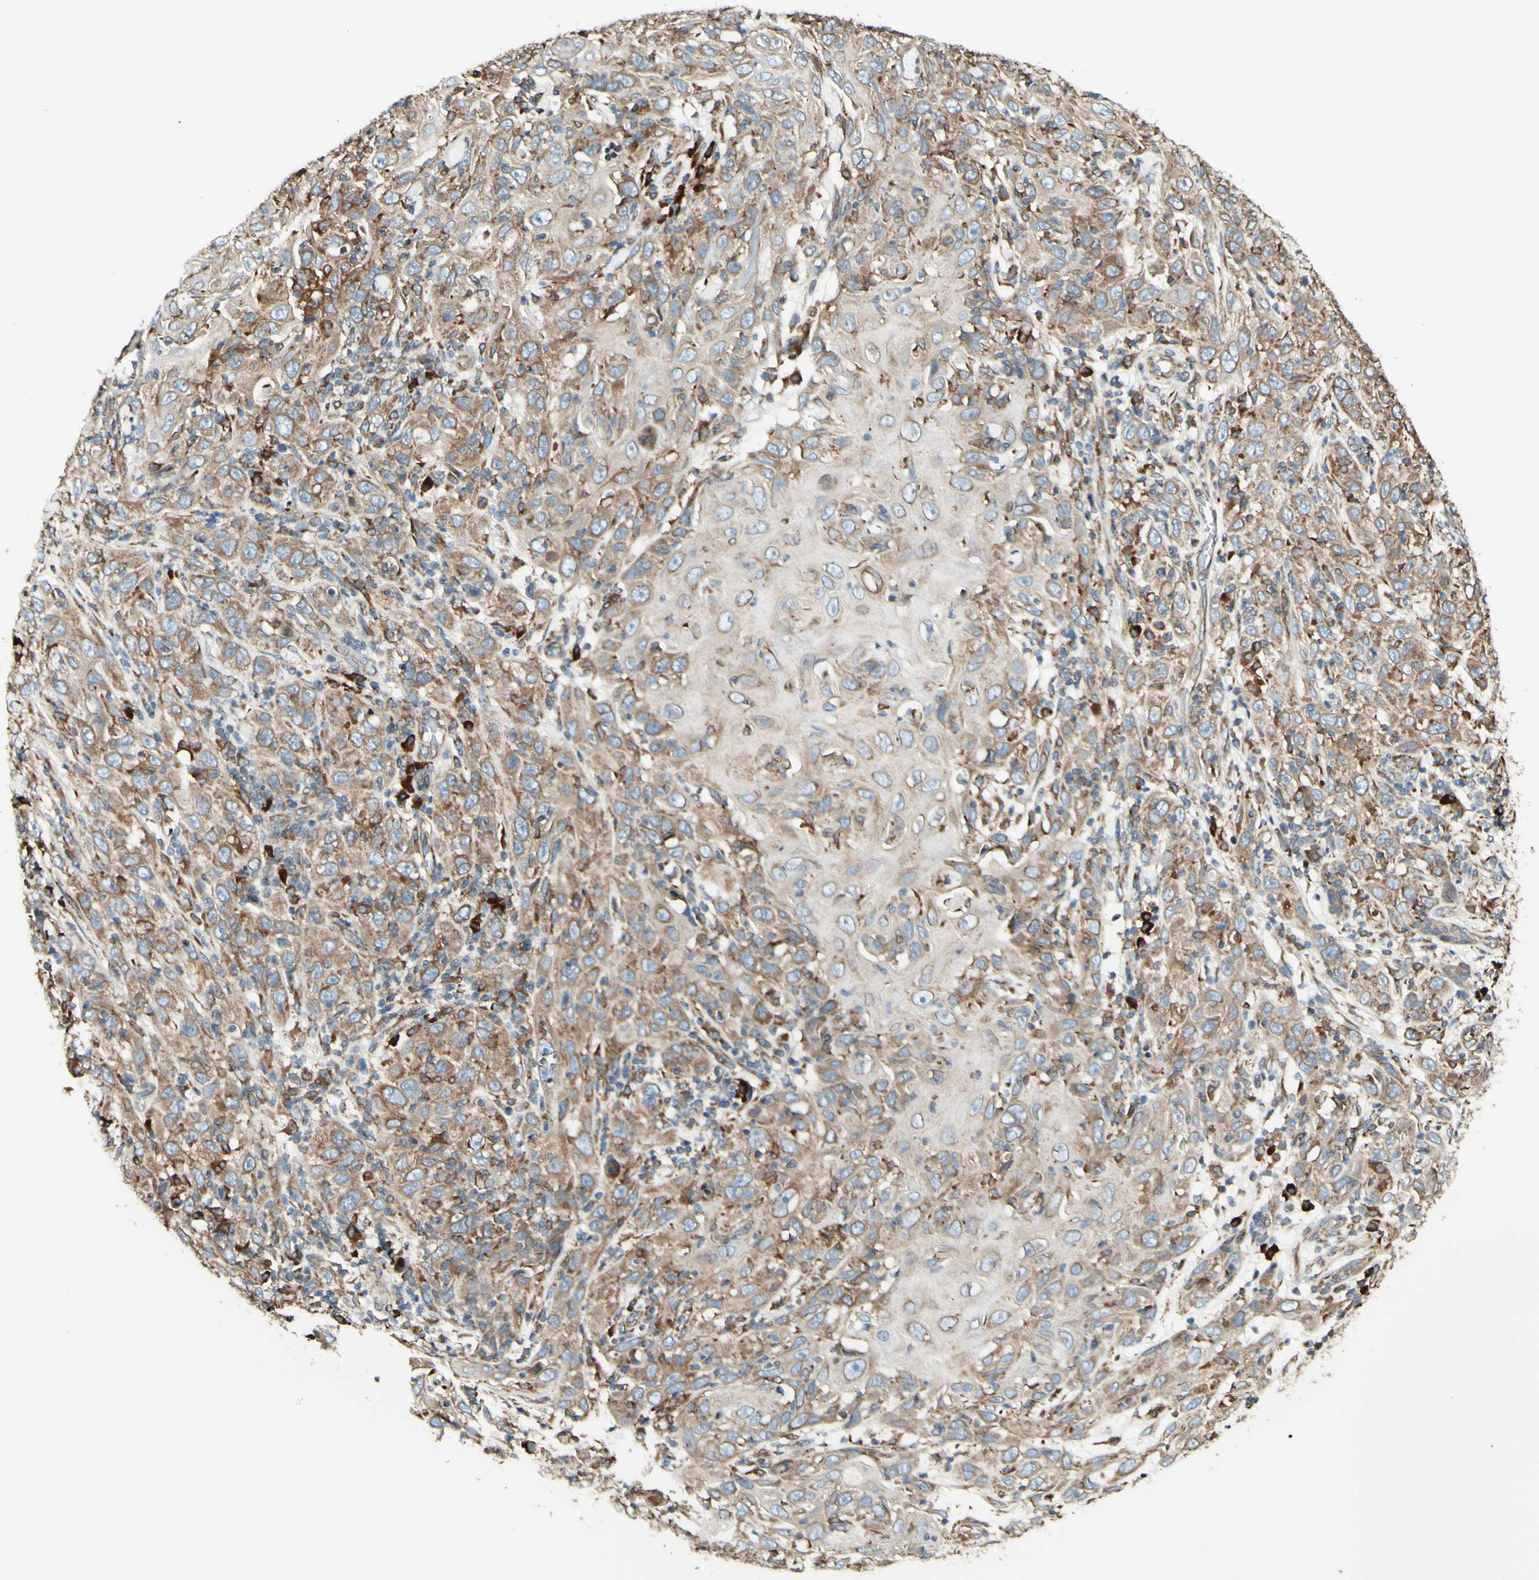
{"staining": {"intensity": "moderate", "quantity": ">75%", "location": "cytoplasmic/membranous"}, "tissue": "skin cancer", "cell_type": "Tumor cells", "image_type": "cancer", "snomed": [{"axis": "morphology", "description": "Squamous cell carcinoma, NOS"}, {"axis": "topography", "description": "Skin"}], "caption": "Brown immunohistochemical staining in skin cancer (squamous cell carcinoma) displays moderate cytoplasmic/membranous positivity in about >75% of tumor cells.", "gene": "DNAJB11", "patient": {"sex": "female", "age": 88}}